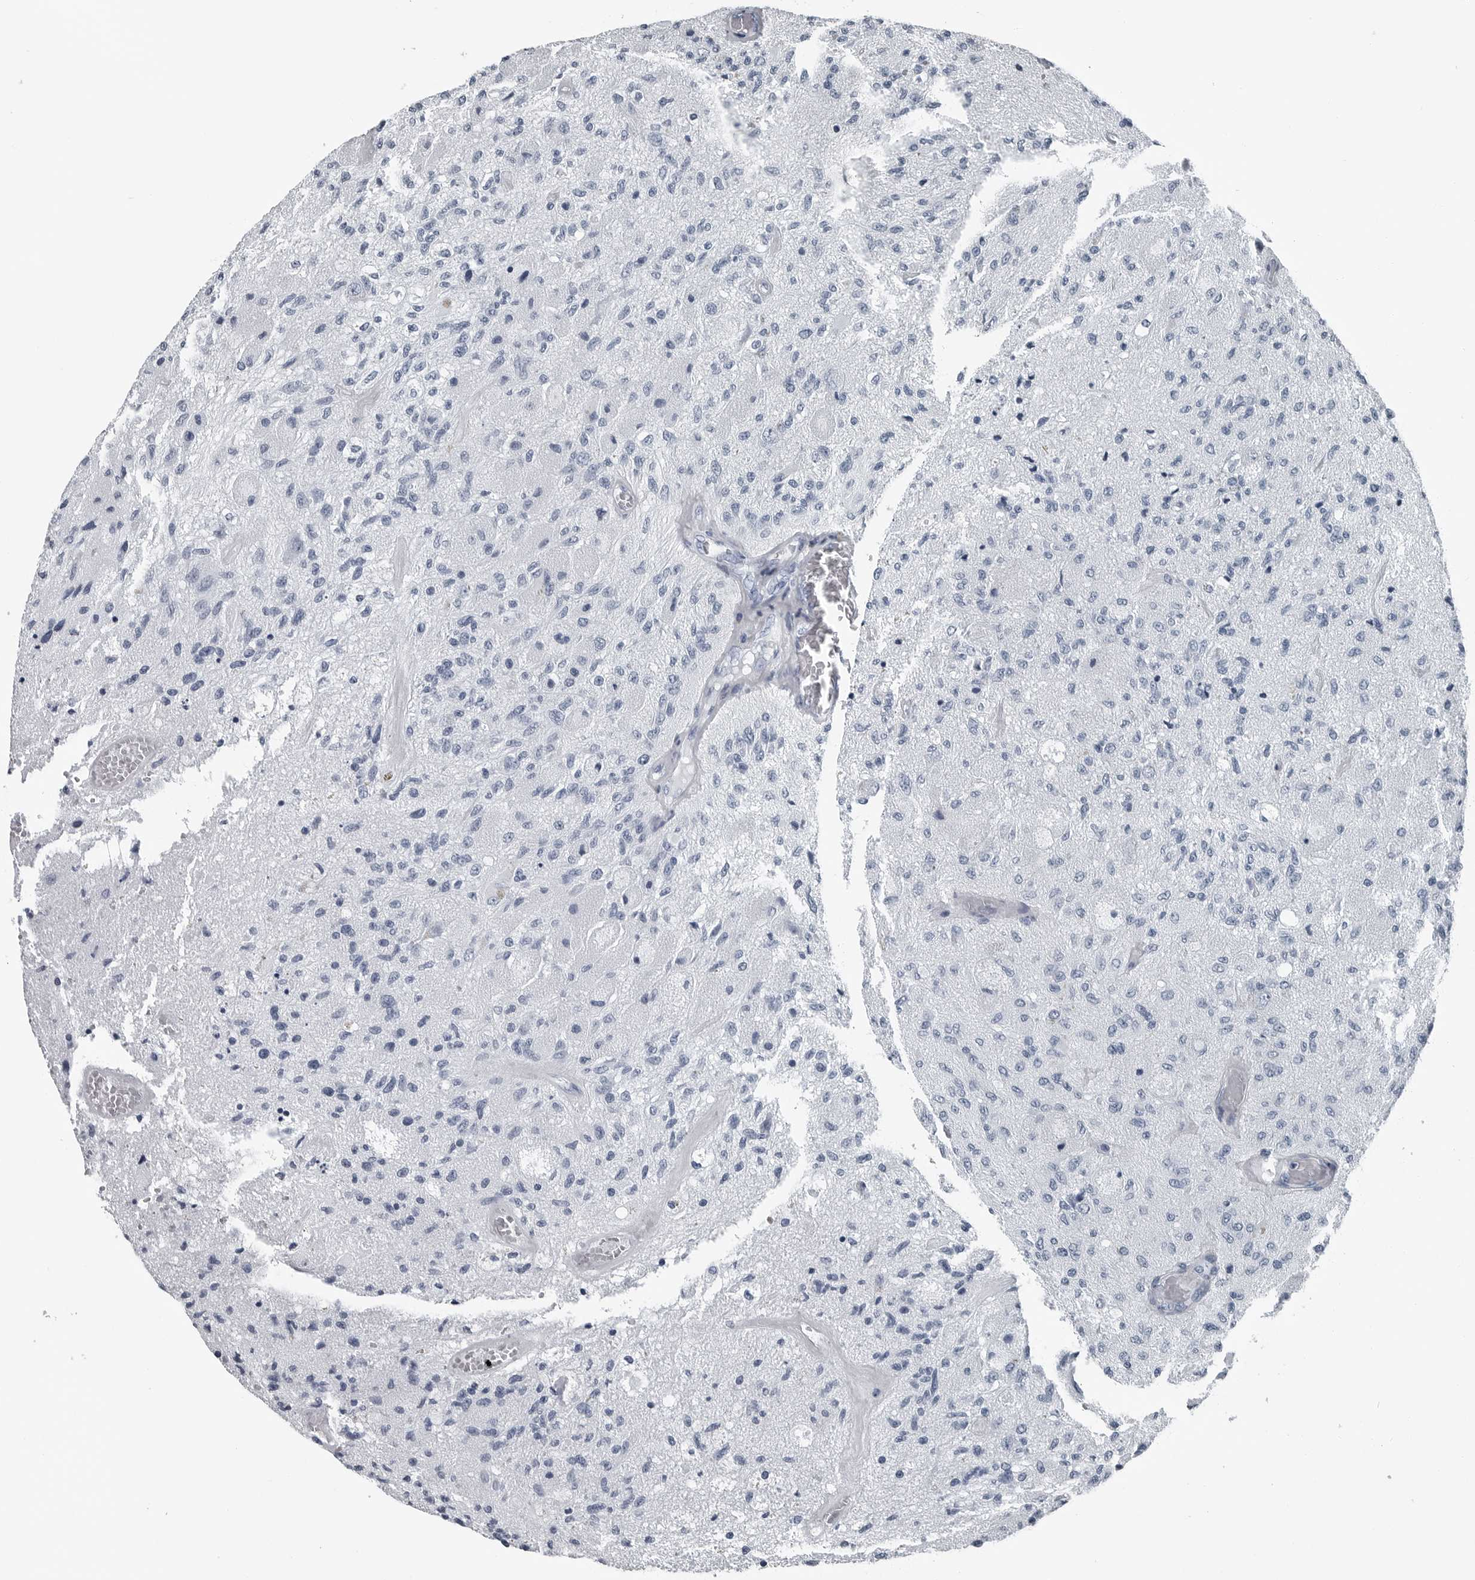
{"staining": {"intensity": "negative", "quantity": "none", "location": "none"}, "tissue": "glioma", "cell_type": "Tumor cells", "image_type": "cancer", "snomed": [{"axis": "morphology", "description": "Normal tissue, NOS"}, {"axis": "morphology", "description": "Glioma, malignant, High grade"}, {"axis": "topography", "description": "Cerebral cortex"}], "caption": "A photomicrograph of high-grade glioma (malignant) stained for a protein displays no brown staining in tumor cells. (Brightfield microscopy of DAB IHC at high magnification).", "gene": "SPINK1", "patient": {"sex": "male", "age": 77}}